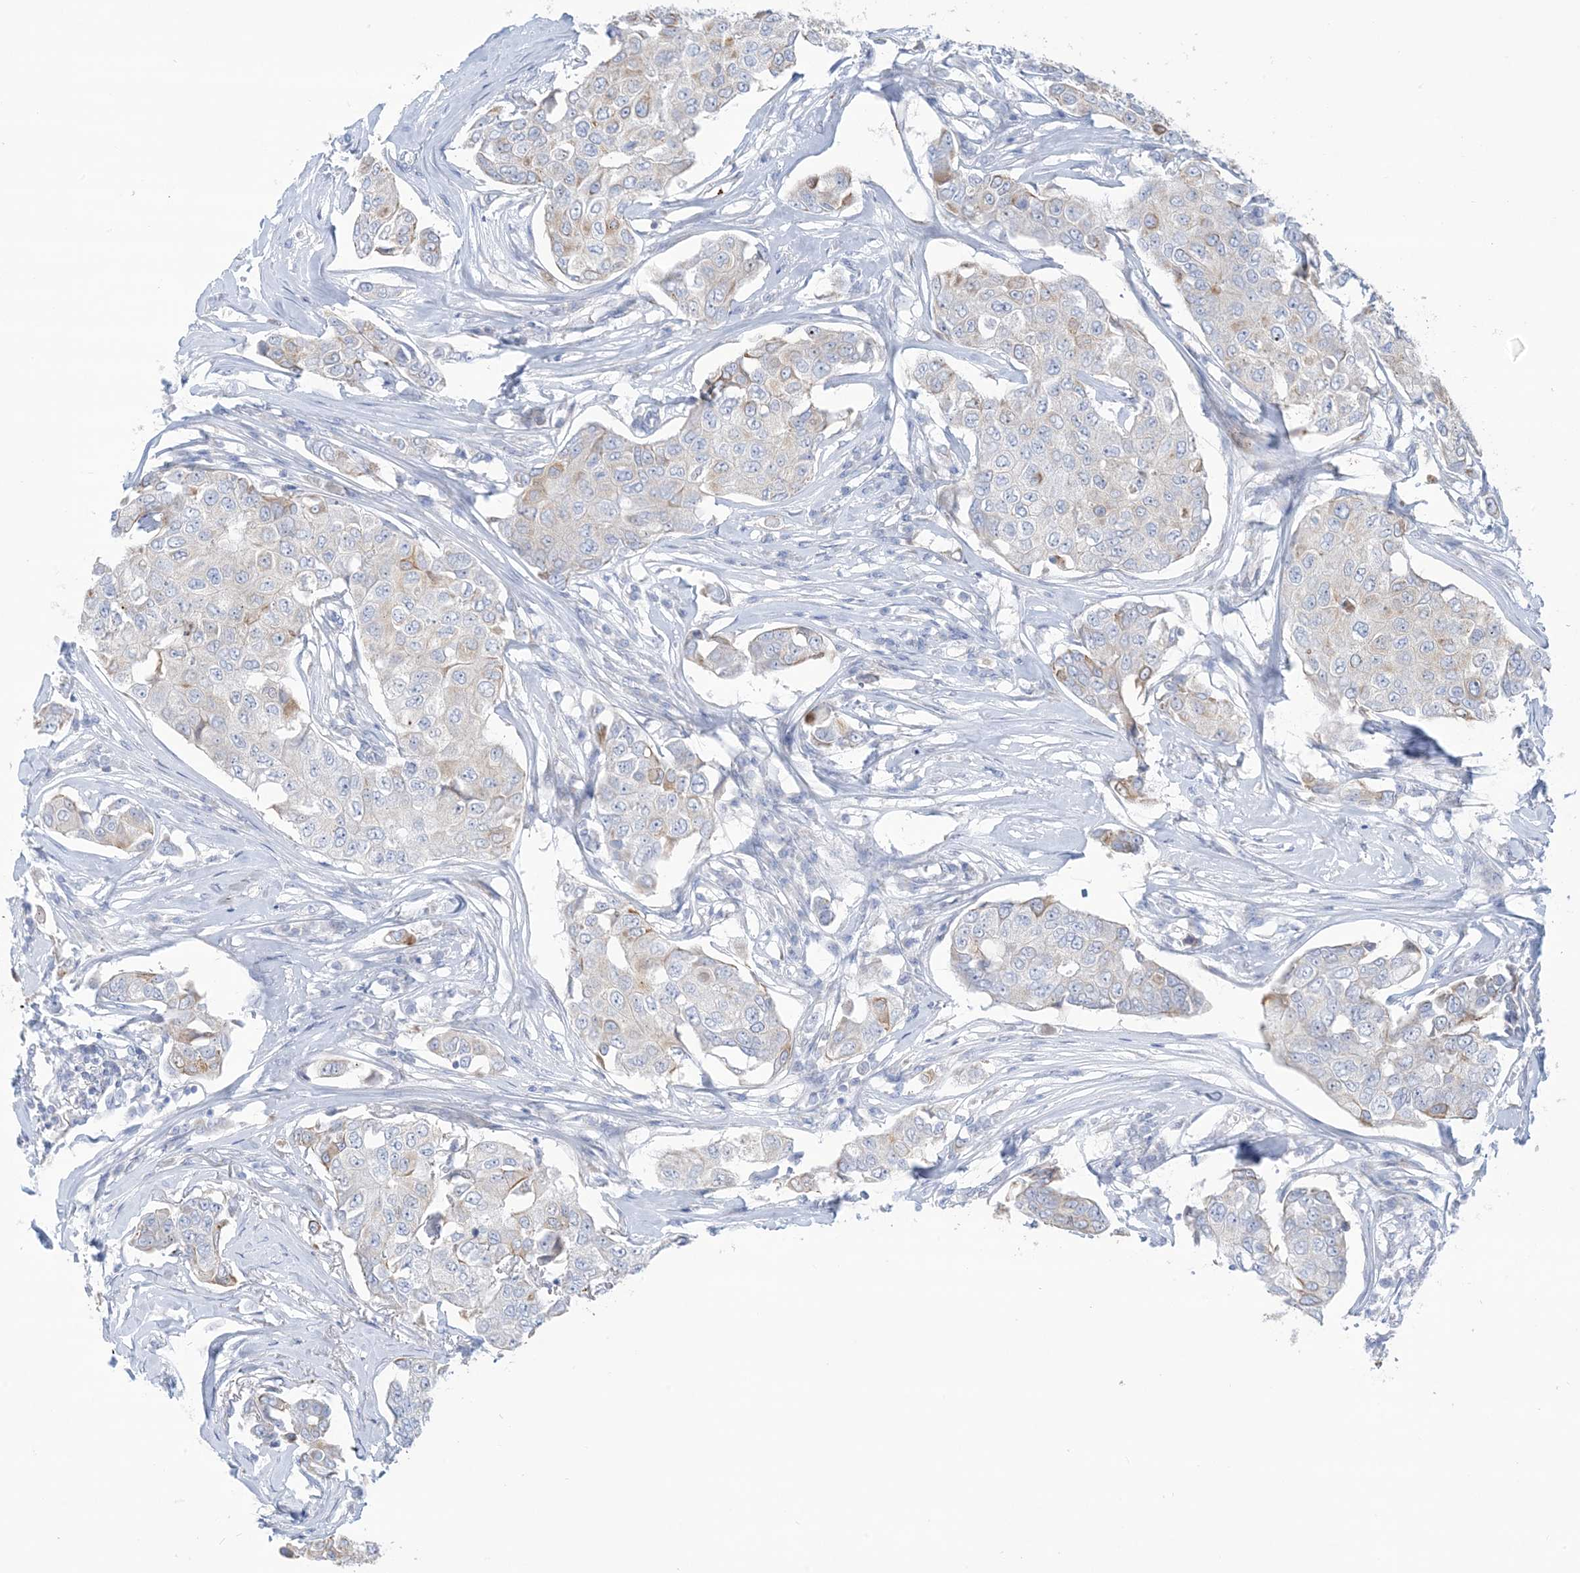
{"staining": {"intensity": "weak", "quantity": "<25%", "location": "cytoplasmic/membranous"}, "tissue": "breast cancer", "cell_type": "Tumor cells", "image_type": "cancer", "snomed": [{"axis": "morphology", "description": "Duct carcinoma"}, {"axis": "topography", "description": "Breast"}], "caption": "Immunohistochemistry photomicrograph of neoplastic tissue: breast cancer (infiltrating ductal carcinoma) stained with DAB reveals no significant protein staining in tumor cells.", "gene": "ATP11C", "patient": {"sex": "female", "age": 80}}